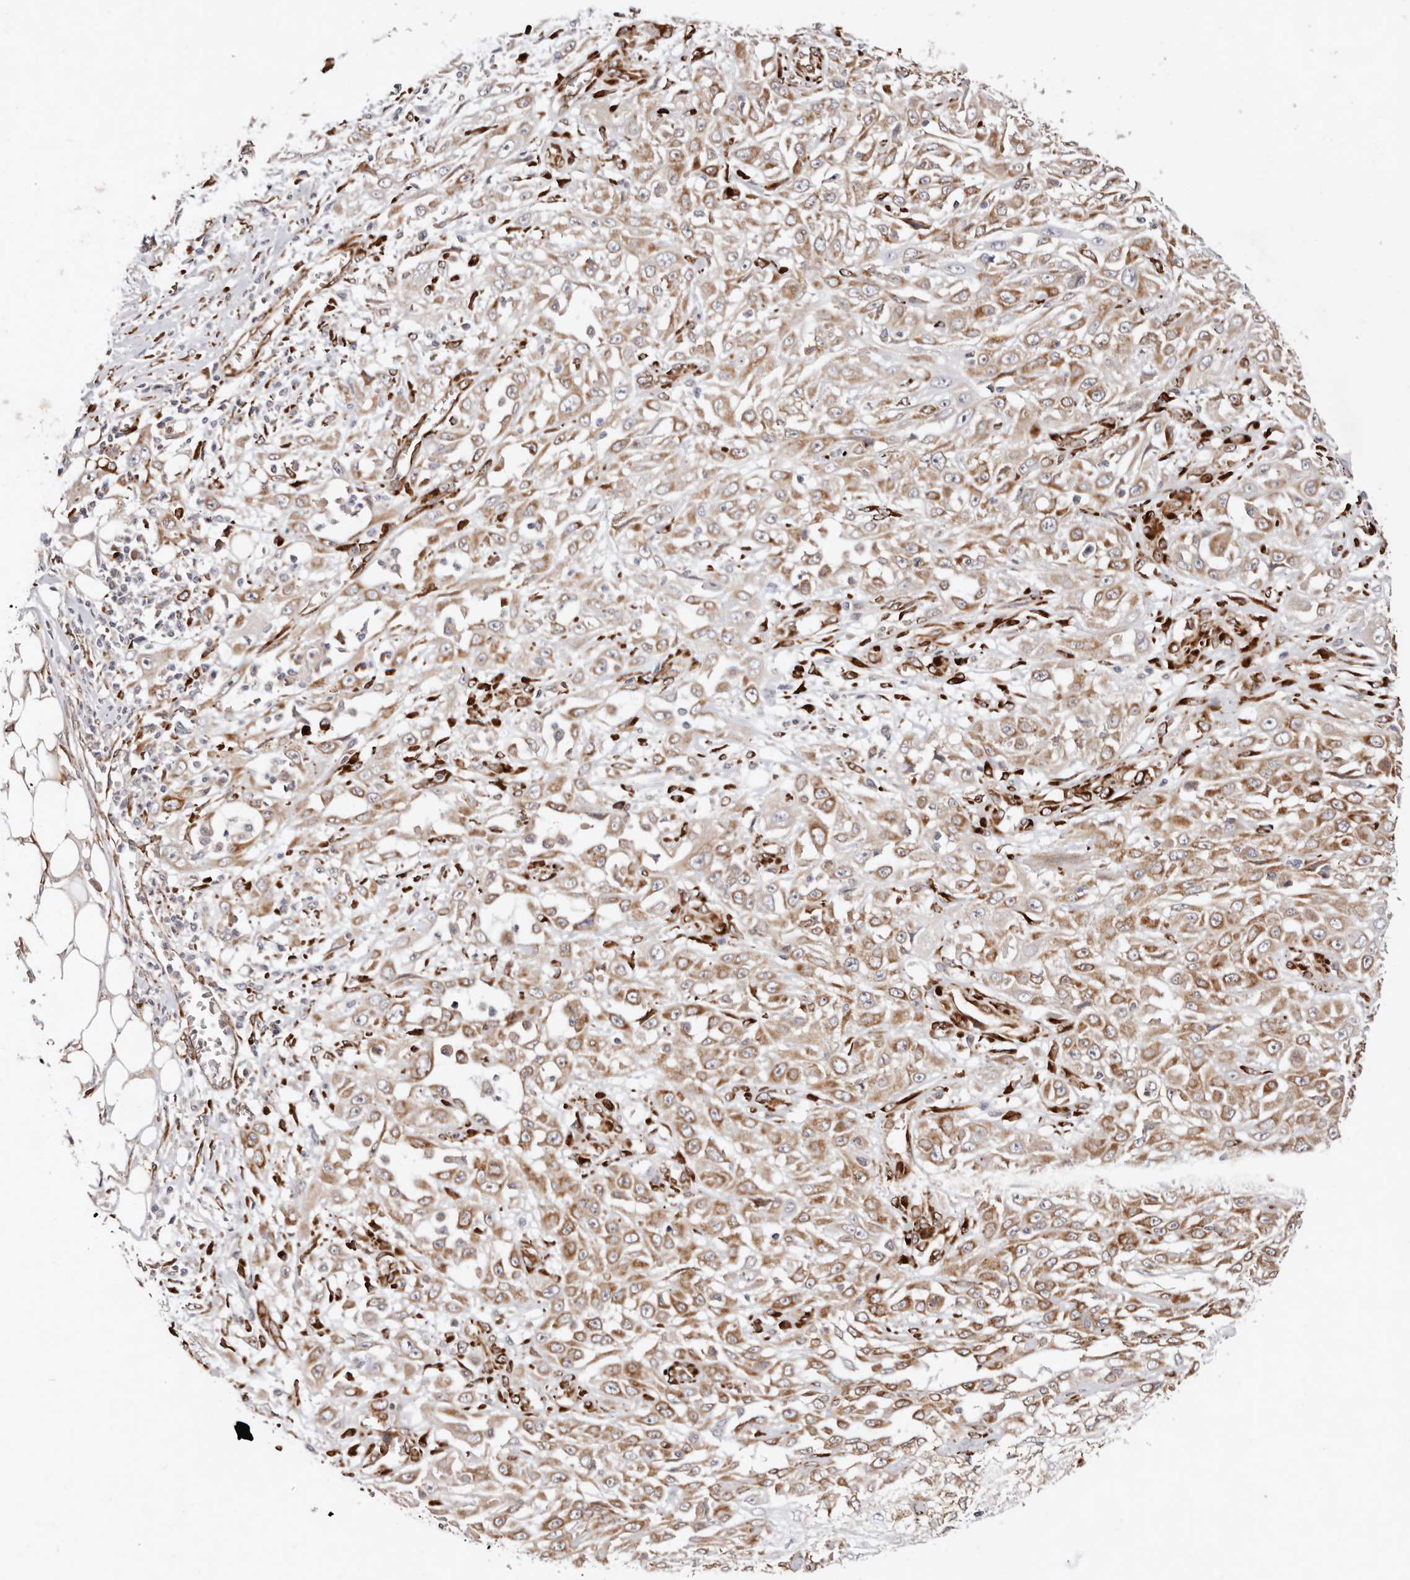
{"staining": {"intensity": "moderate", "quantity": "25%-75%", "location": "cytoplasmic/membranous"}, "tissue": "skin cancer", "cell_type": "Tumor cells", "image_type": "cancer", "snomed": [{"axis": "morphology", "description": "Squamous cell carcinoma, NOS"}, {"axis": "morphology", "description": "Squamous cell carcinoma, metastatic, NOS"}, {"axis": "topography", "description": "Skin"}, {"axis": "topography", "description": "Lymph node"}], "caption": "Brown immunohistochemical staining in skin cancer demonstrates moderate cytoplasmic/membranous staining in approximately 25%-75% of tumor cells.", "gene": "SERPINH1", "patient": {"sex": "male", "age": 75}}